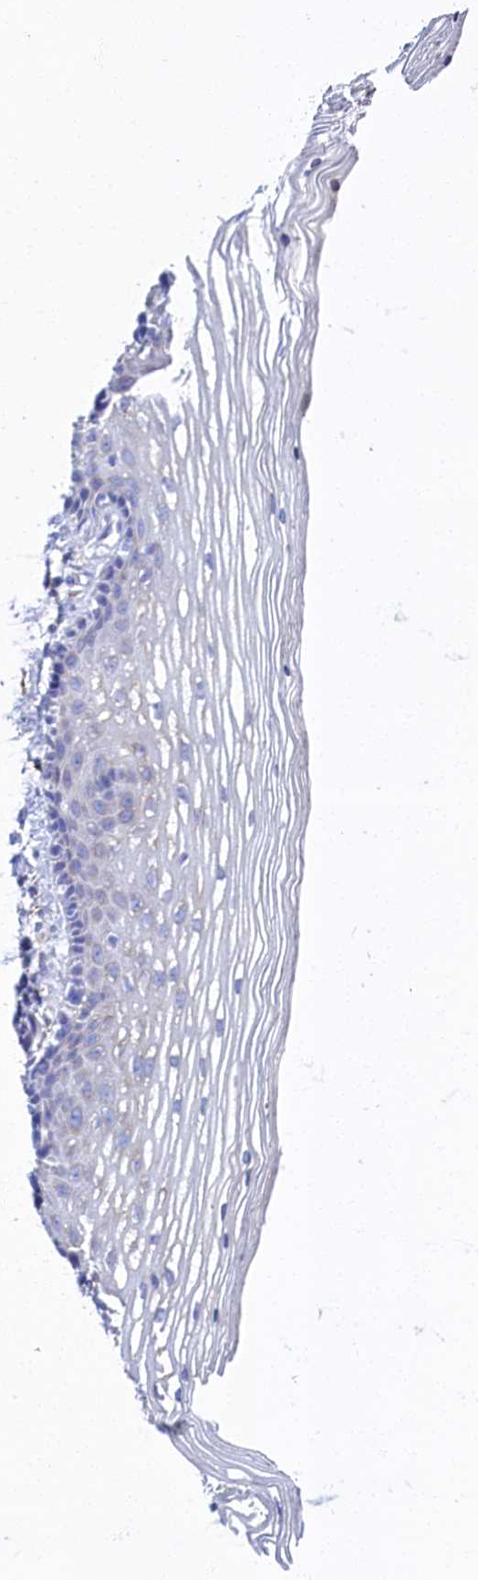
{"staining": {"intensity": "weak", "quantity": "<25%", "location": "cytoplasmic/membranous"}, "tissue": "vagina", "cell_type": "Squamous epithelial cells", "image_type": "normal", "snomed": [{"axis": "morphology", "description": "Normal tissue, NOS"}, {"axis": "topography", "description": "Vagina"}], "caption": "Squamous epithelial cells show no significant protein staining in unremarkable vagina.", "gene": "TMEM18", "patient": {"sex": "female", "age": 46}}